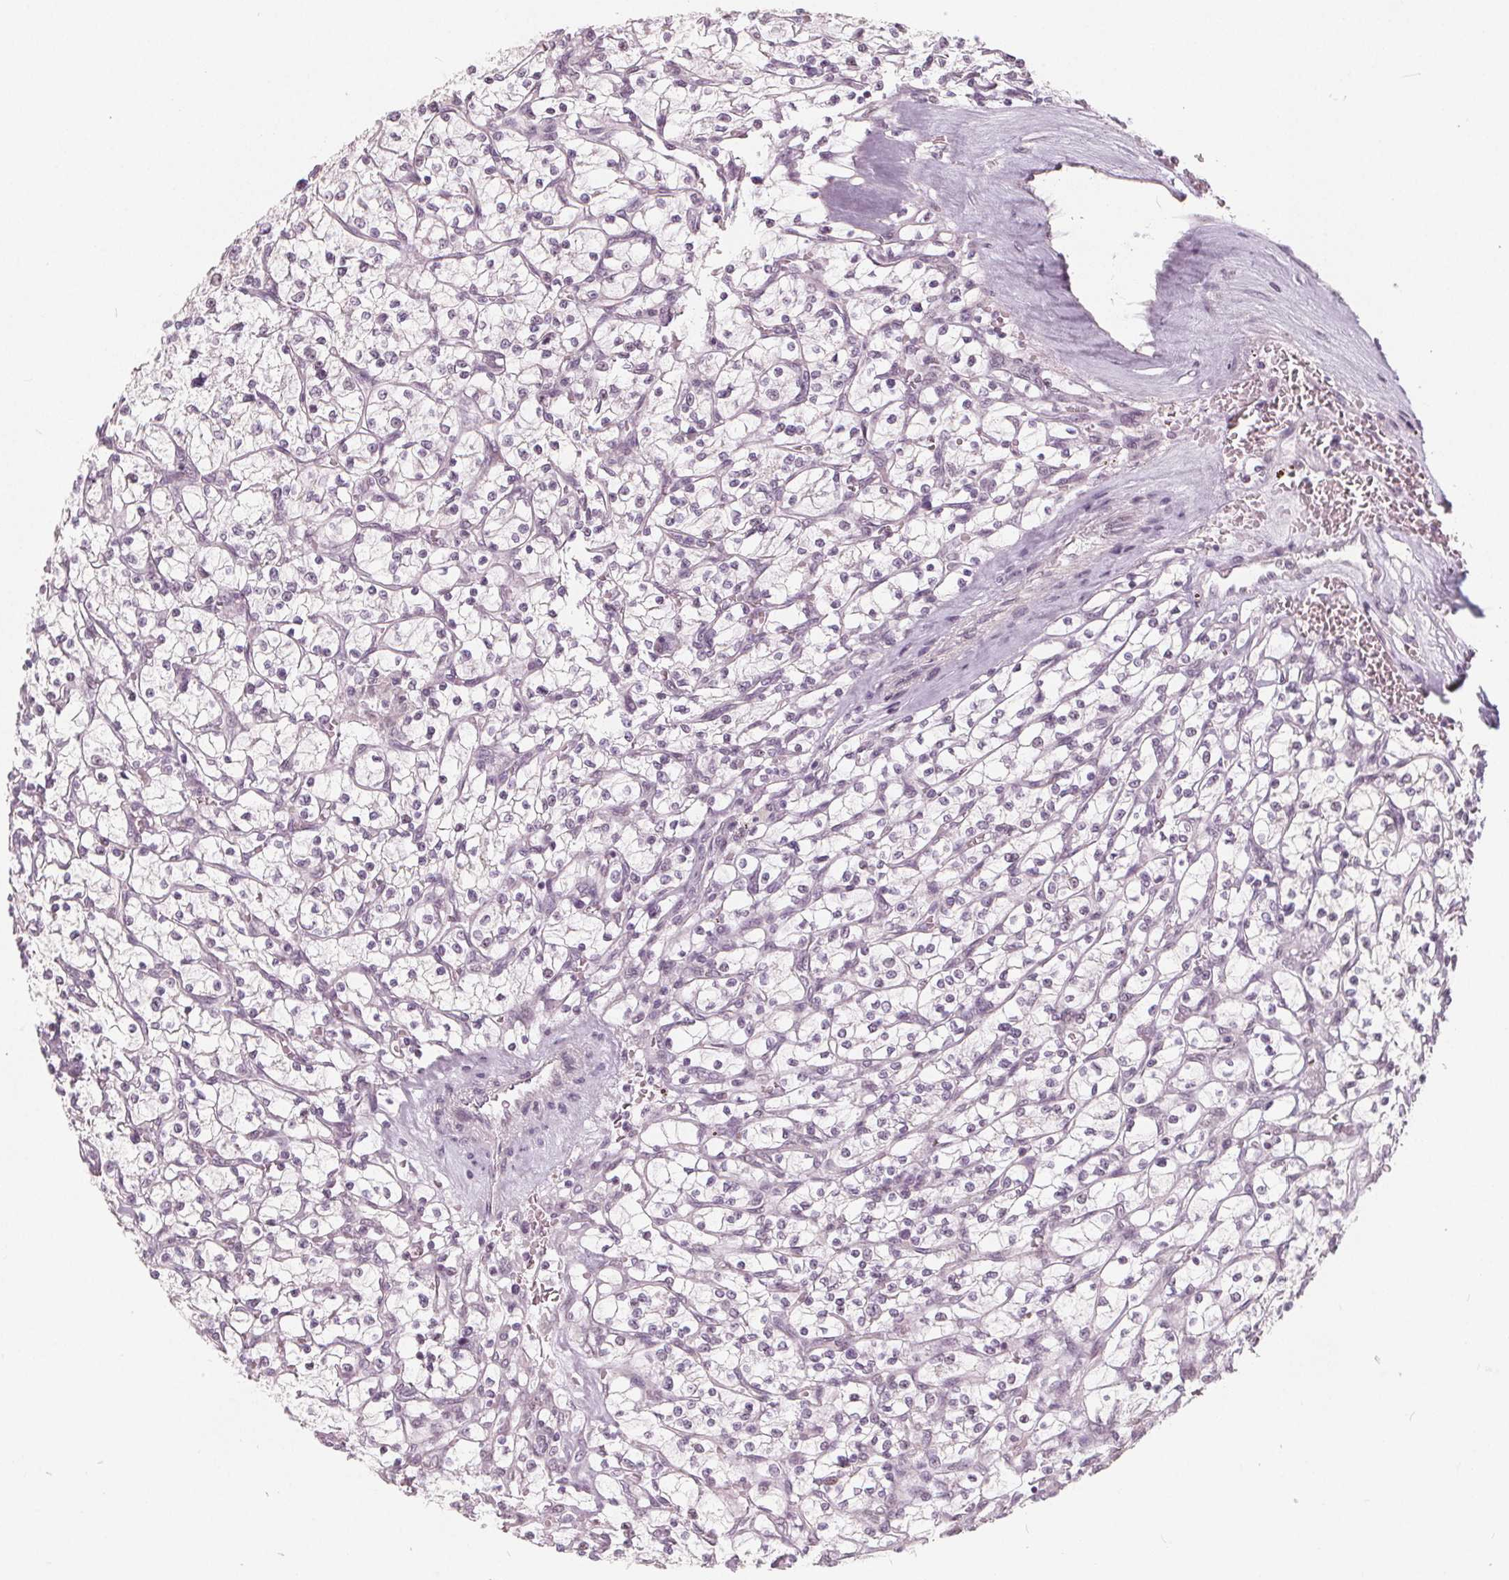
{"staining": {"intensity": "negative", "quantity": "none", "location": "none"}, "tissue": "renal cancer", "cell_type": "Tumor cells", "image_type": "cancer", "snomed": [{"axis": "morphology", "description": "Adenocarcinoma, NOS"}, {"axis": "topography", "description": "Kidney"}], "caption": "Immunohistochemical staining of renal cancer (adenocarcinoma) demonstrates no significant staining in tumor cells.", "gene": "NUP210L", "patient": {"sex": "female", "age": 64}}